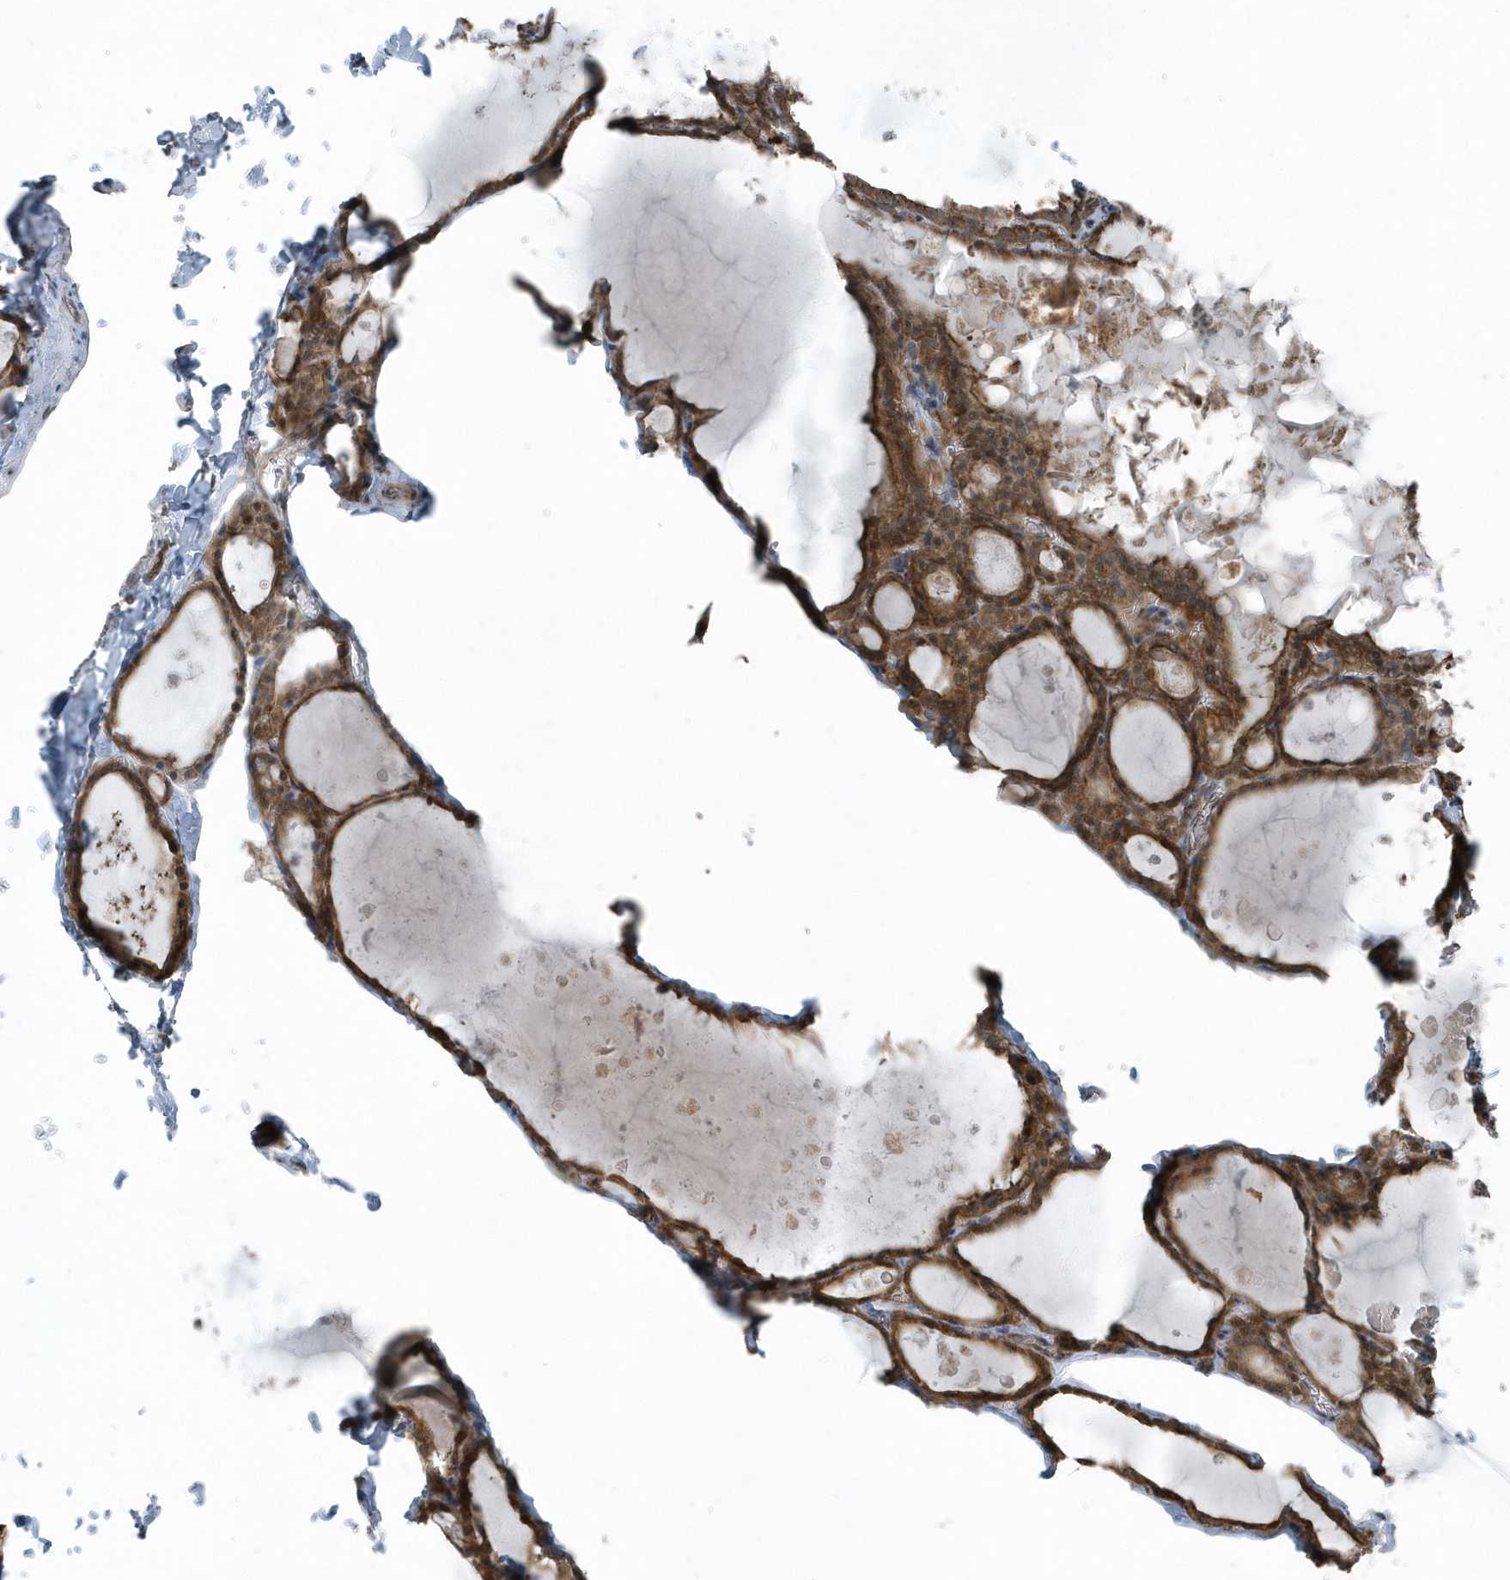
{"staining": {"intensity": "moderate", "quantity": ">75%", "location": "cytoplasmic/membranous"}, "tissue": "thyroid gland", "cell_type": "Glandular cells", "image_type": "normal", "snomed": [{"axis": "morphology", "description": "Normal tissue, NOS"}, {"axis": "topography", "description": "Thyroid gland"}], "caption": "The image shows staining of benign thyroid gland, revealing moderate cytoplasmic/membranous protein expression (brown color) within glandular cells. Using DAB (3,3'-diaminobenzidine) (brown) and hematoxylin (blue) stains, captured at high magnification using brightfield microscopy.", "gene": "GCC2", "patient": {"sex": "male", "age": 56}}